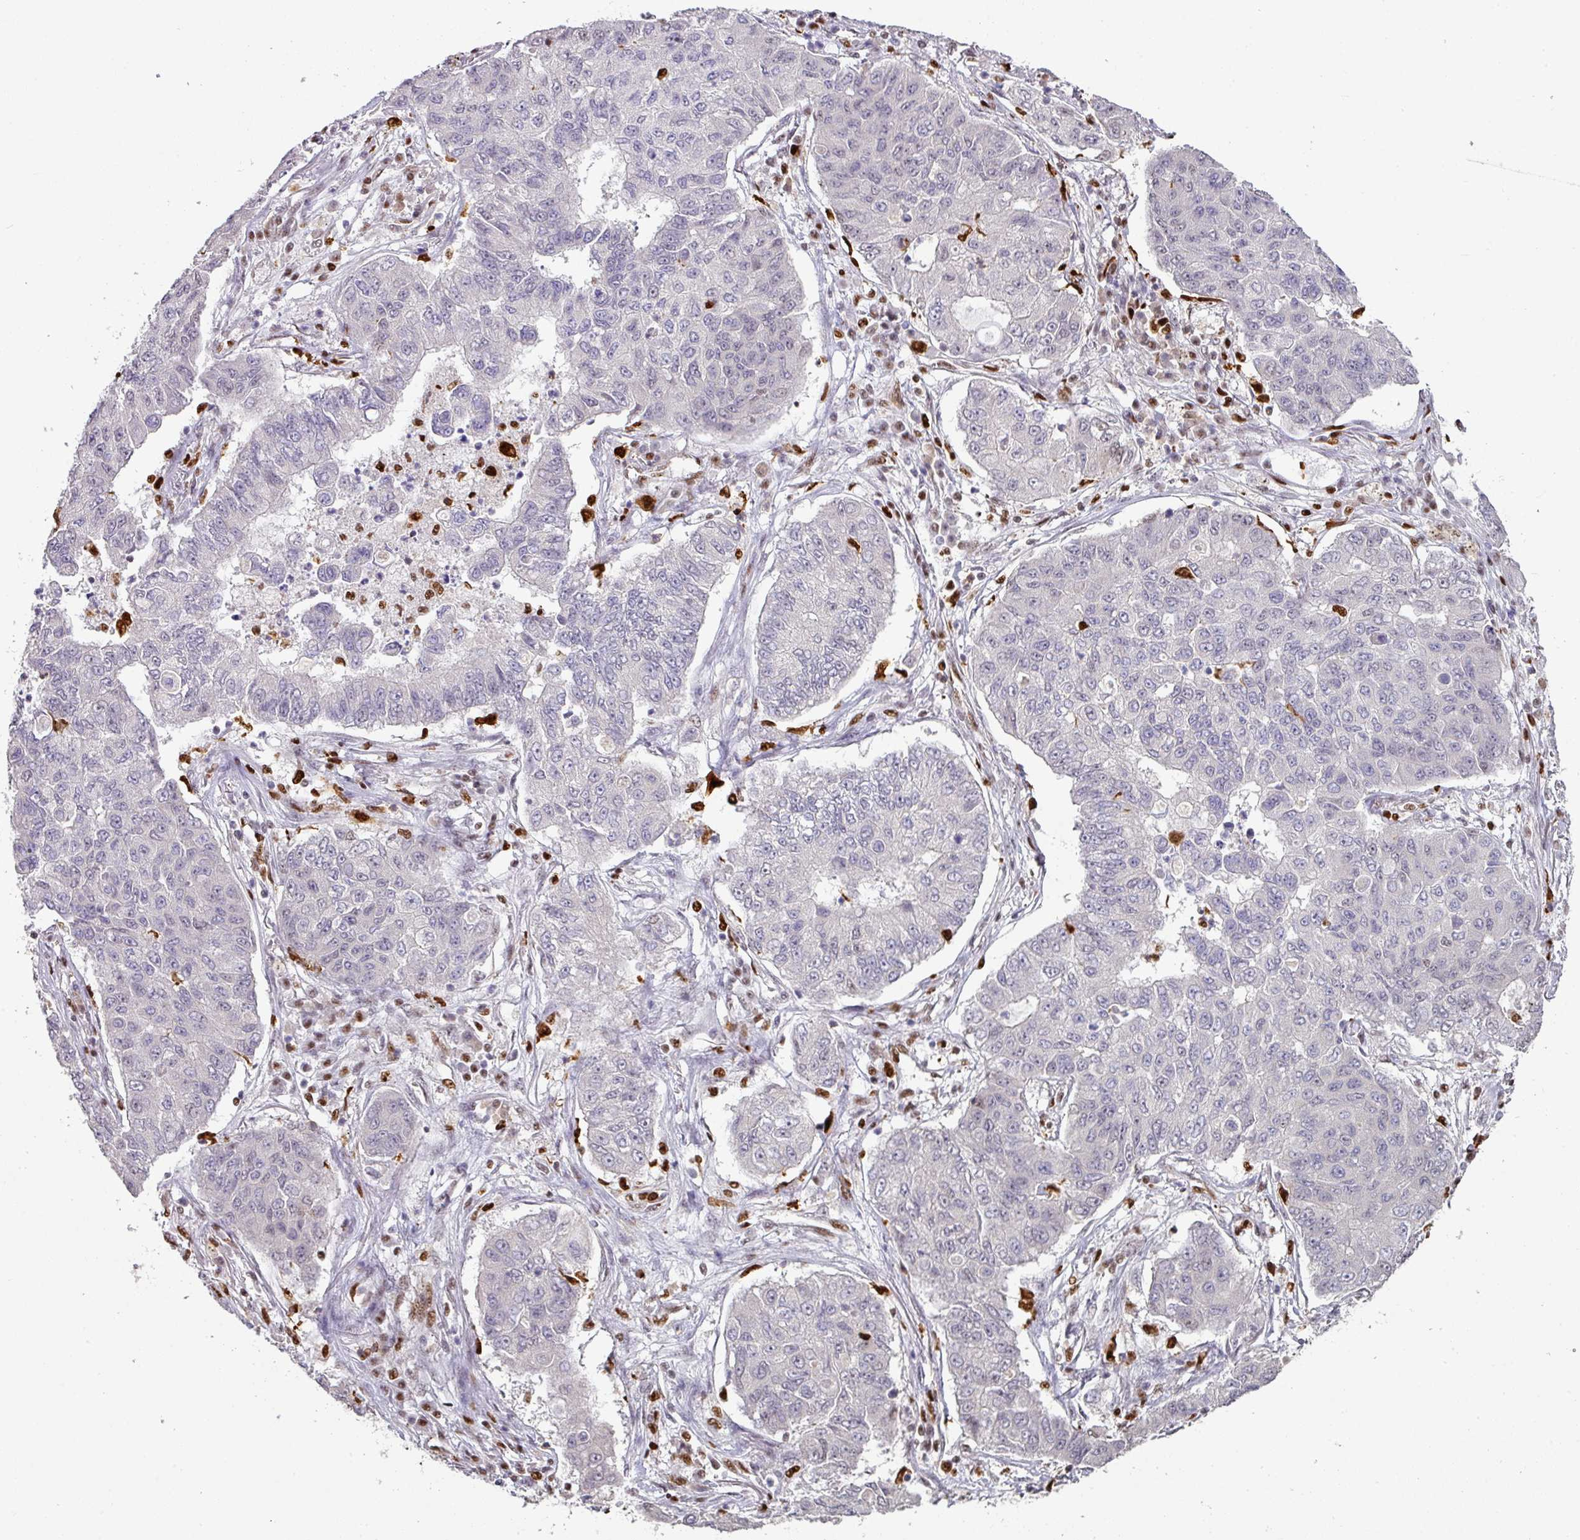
{"staining": {"intensity": "negative", "quantity": "none", "location": "none"}, "tissue": "lung cancer", "cell_type": "Tumor cells", "image_type": "cancer", "snomed": [{"axis": "morphology", "description": "Squamous cell carcinoma, NOS"}, {"axis": "topography", "description": "Lung"}], "caption": "Squamous cell carcinoma (lung) stained for a protein using IHC displays no expression tumor cells.", "gene": "SAMHD1", "patient": {"sex": "male", "age": 74}}